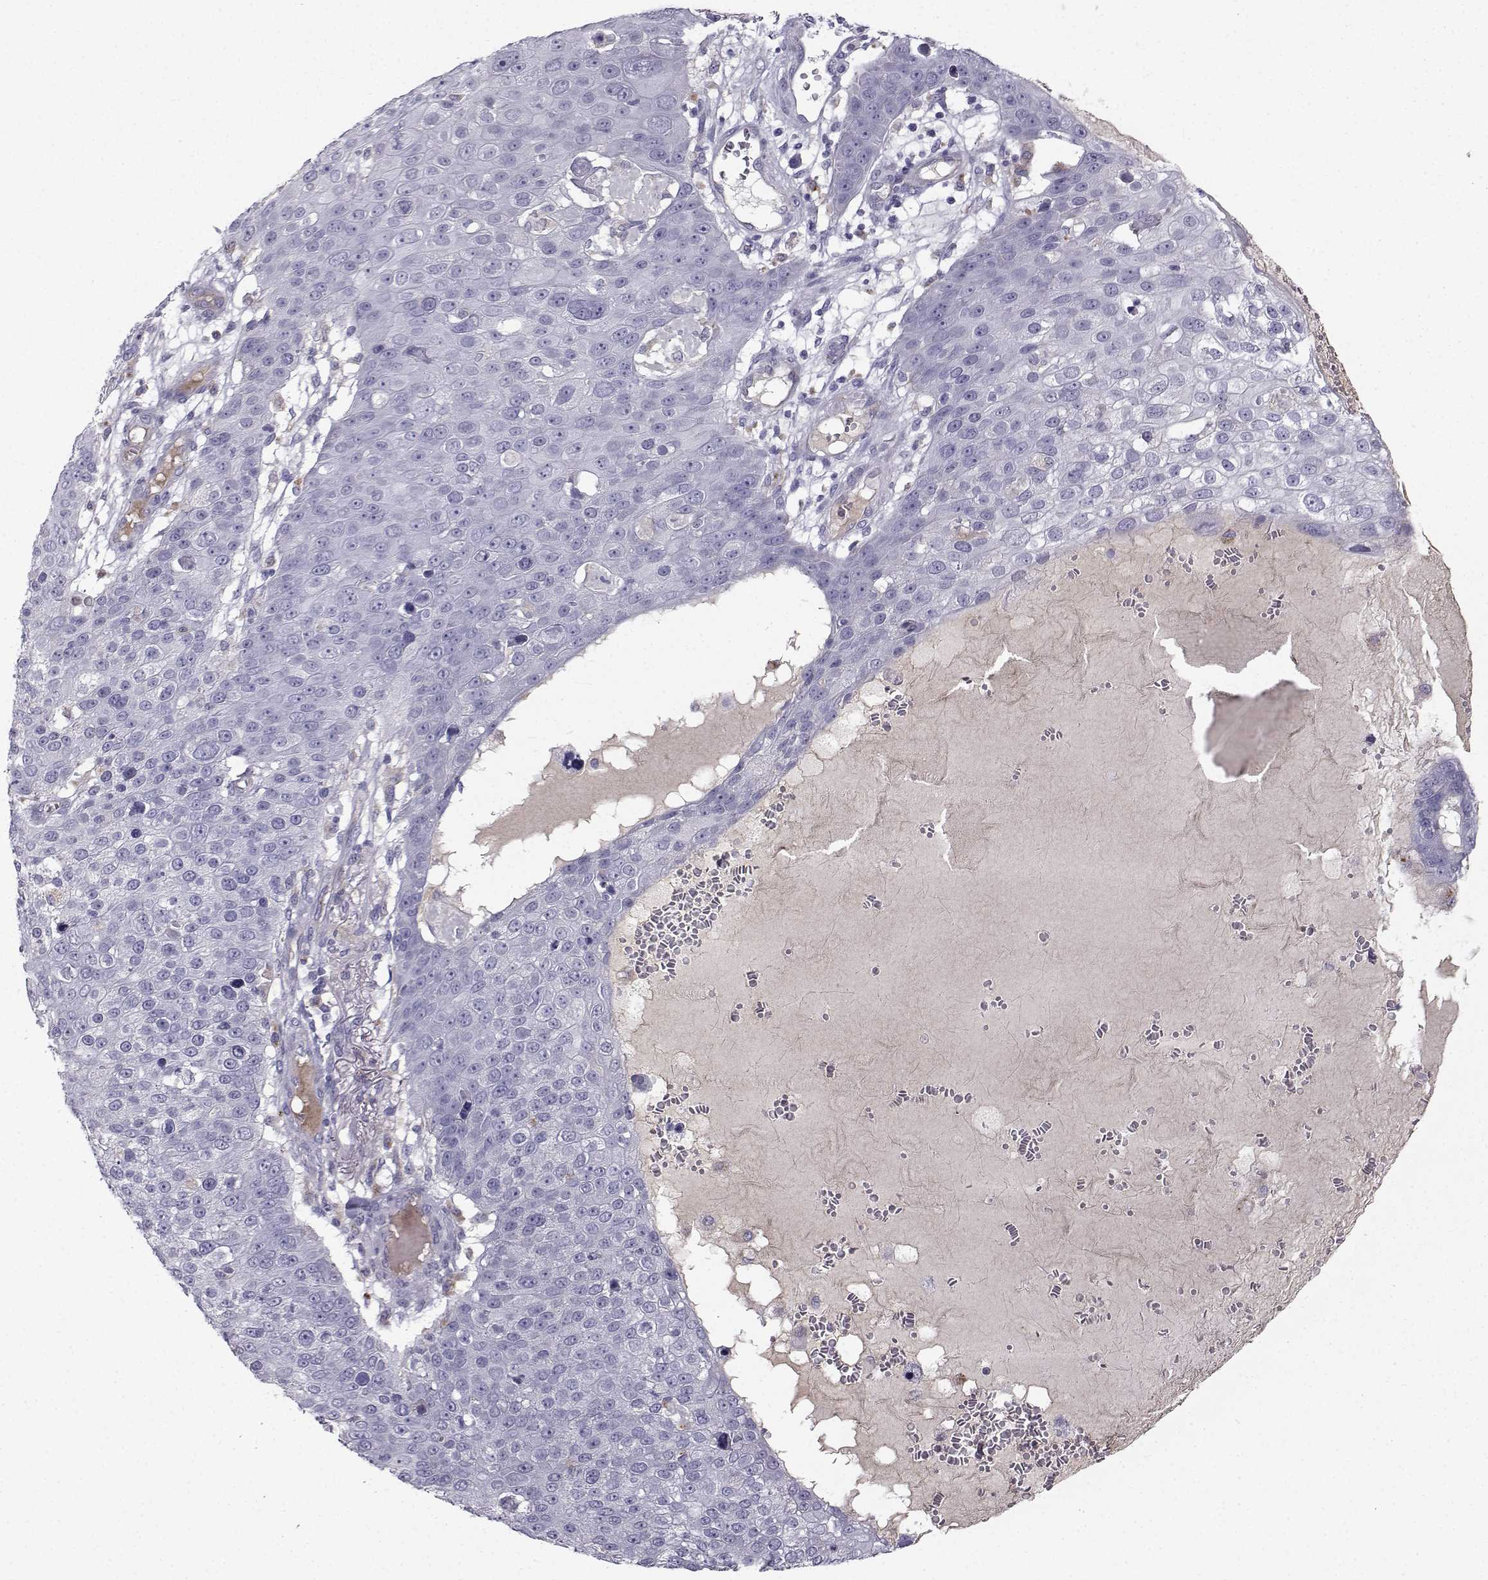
{"staining": {"intensity": "negative", "quantity": "none", "location": "none"}, "tissue": "skin cancer", "cell_type": "Tumor cells", "image_type": "cancer", "snomed": [{"axis": "morphology", "description": "Squamous cell carcinoma, NOS"}, {"axis": "topography", "description": "Skin"}], "caption": "DAB immunohistochemical staining of human skin cancer demonstrates no significant staining in tumor cells.", "gene": "CALCR", "patient": {"sex": "male", "age": 71}}